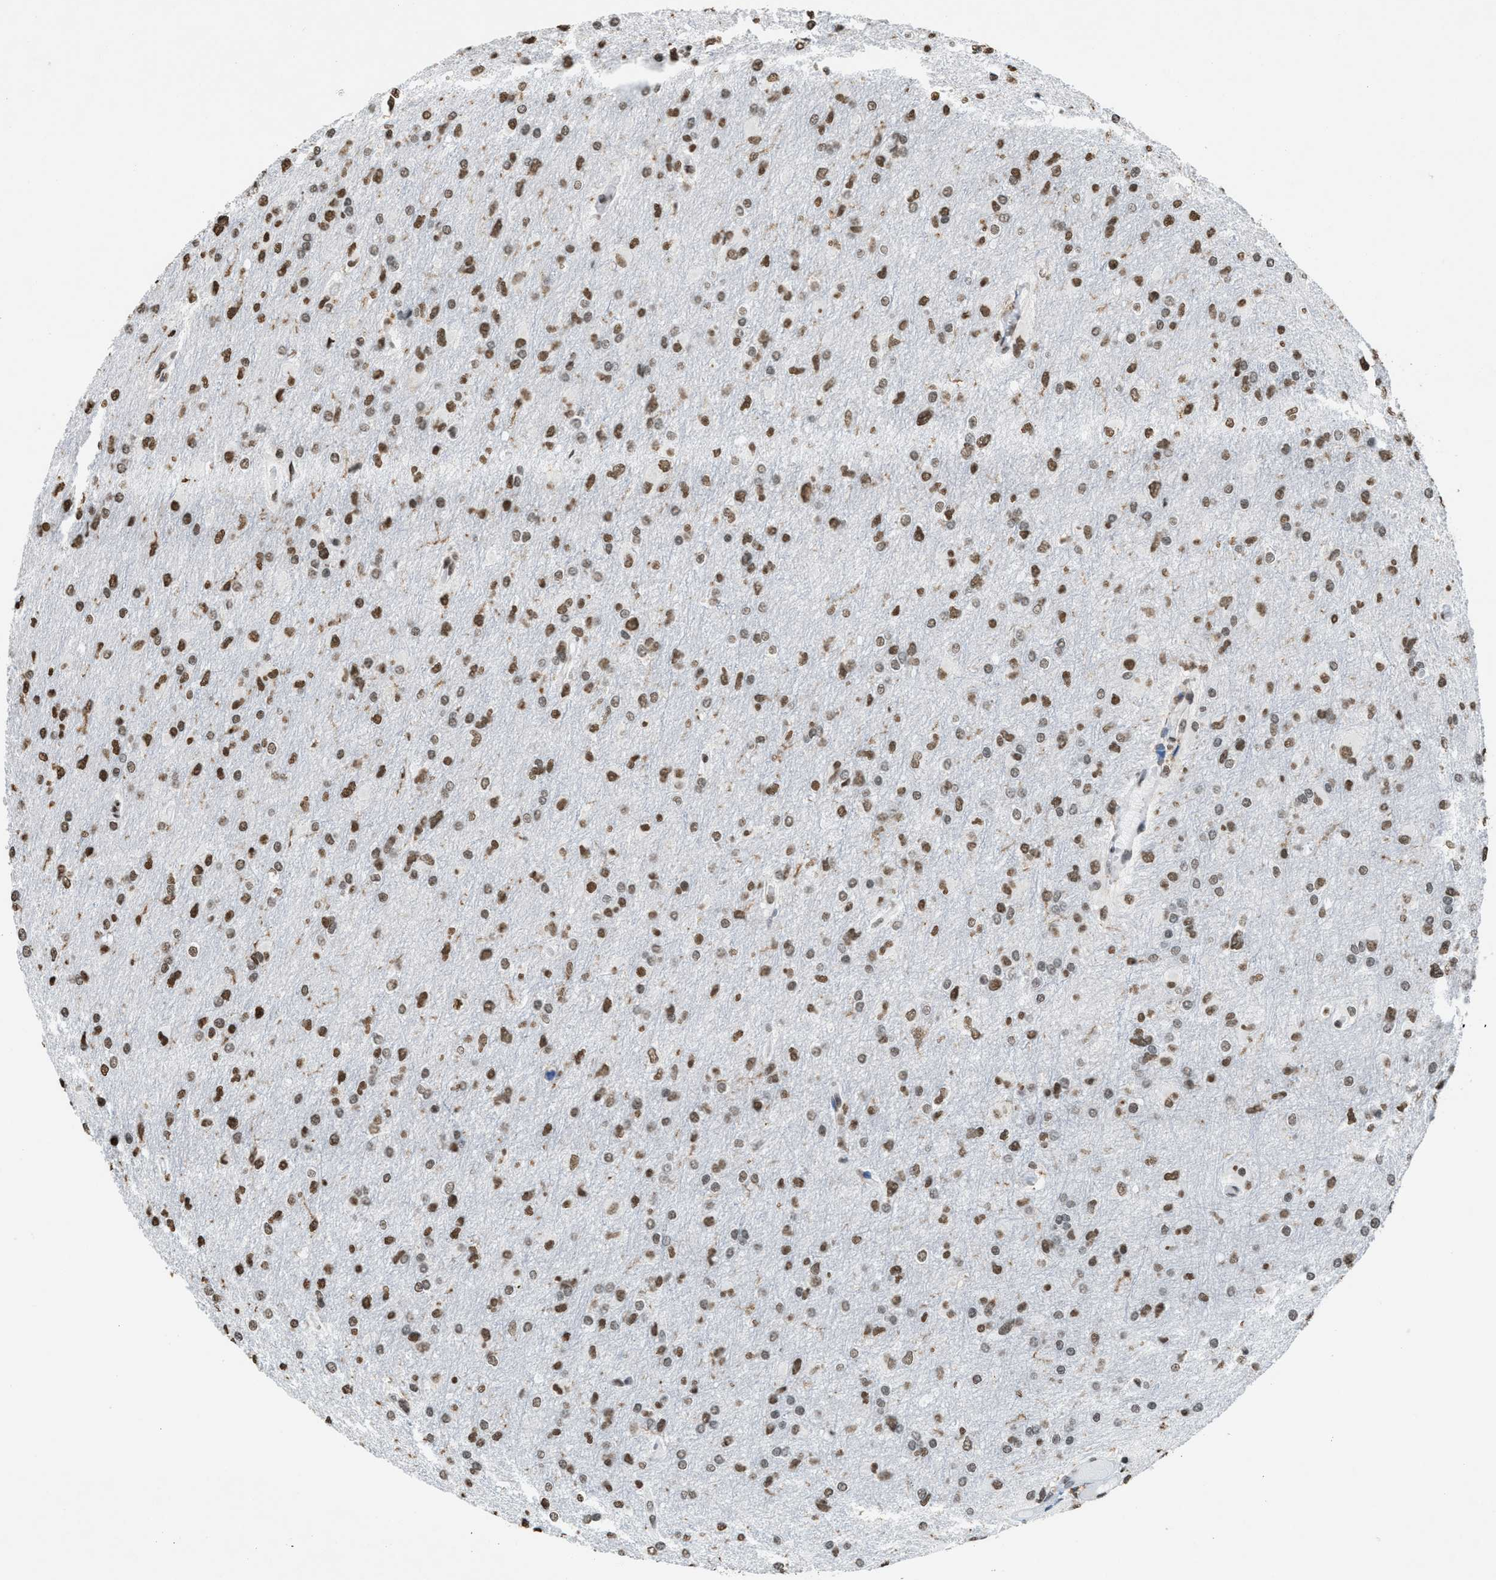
{"staining": {"intensity": "moderate", "quantity": ">75%", "location": "nuclear"}, "tissue": "glioma", "cell_type": "Tumor cells", "image_type": "cancer", "snomed": [{"axis": "morphology", "description": "Glioma, malignant, High grade"}, {"axis": "topography", "description": "Cerebral cortex"}], "caption": "An immunohistochemistry (IHC) image of tumor tissue is shown. Protein staining in brown highlights moderate nuclear positivity in glioma within tumor cells. (Stains: DAB (3,3'-diaminobenzidine) in brown, nuclei in blue, Microscopy: brightfield microscopy at high magnification).", "gene": "NUP88", "patient": {"sex": "female", "age": 36}}